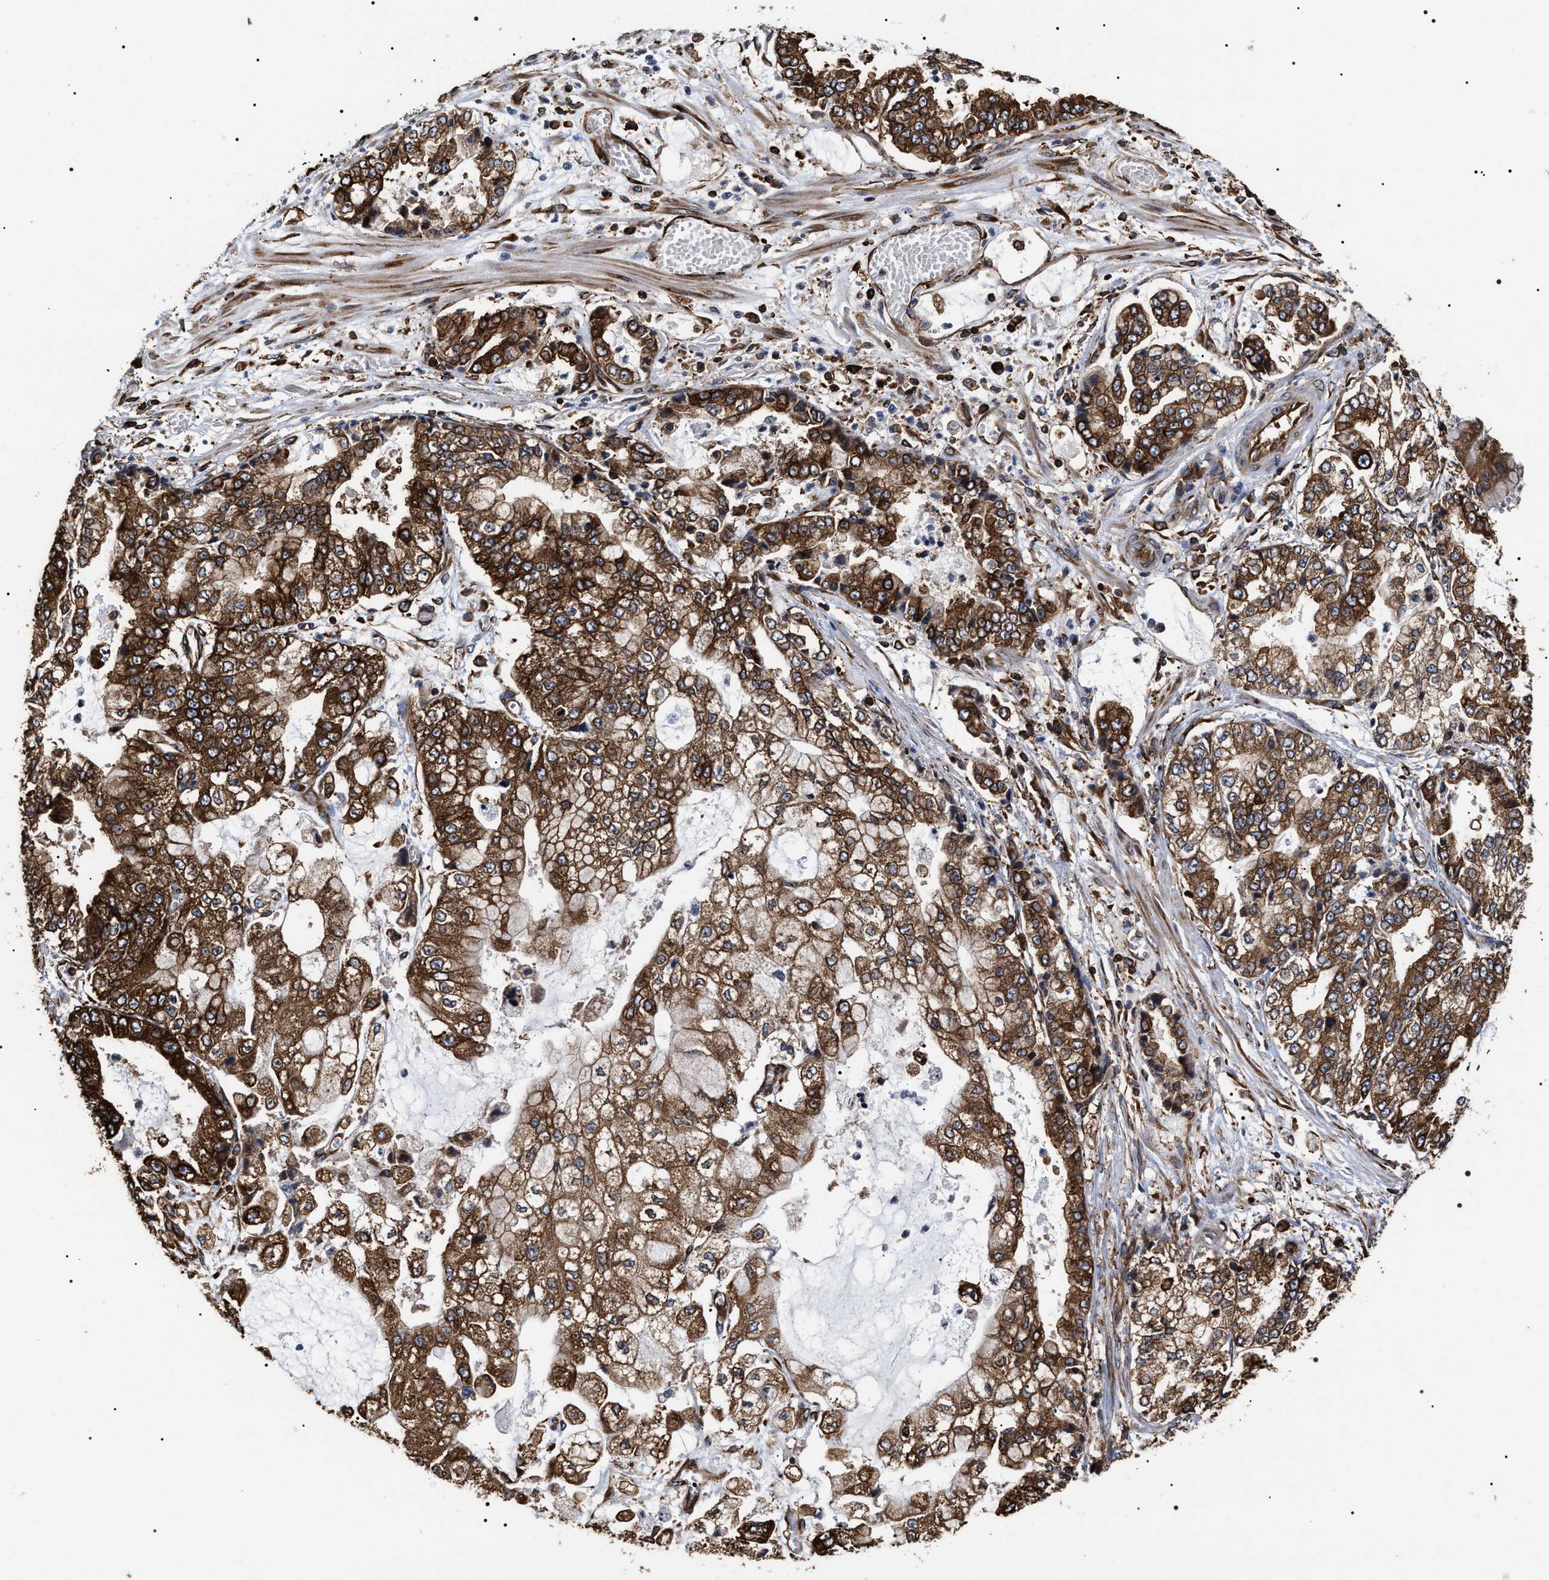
{"staining": {"intensity": "strong", "quantity": ">75%", "location": "cytoplasmic/membranous"}, "tissue": "stomach cancer", "cell_type": "Tumor cells", "image_type": "cancer", "snomed": [{"axis": "morphology", "description": "Adenocarcinoma, NOS"}, {"axis": "topography", "description": "Stomach"}], "caption": "Tumor cells exhibit strong cytoplasmic/membranous expression in approximately >75% of cells in stomach cancer.", "gene": "SERBP1", "patient": {"sex": "male", "age": 76}}